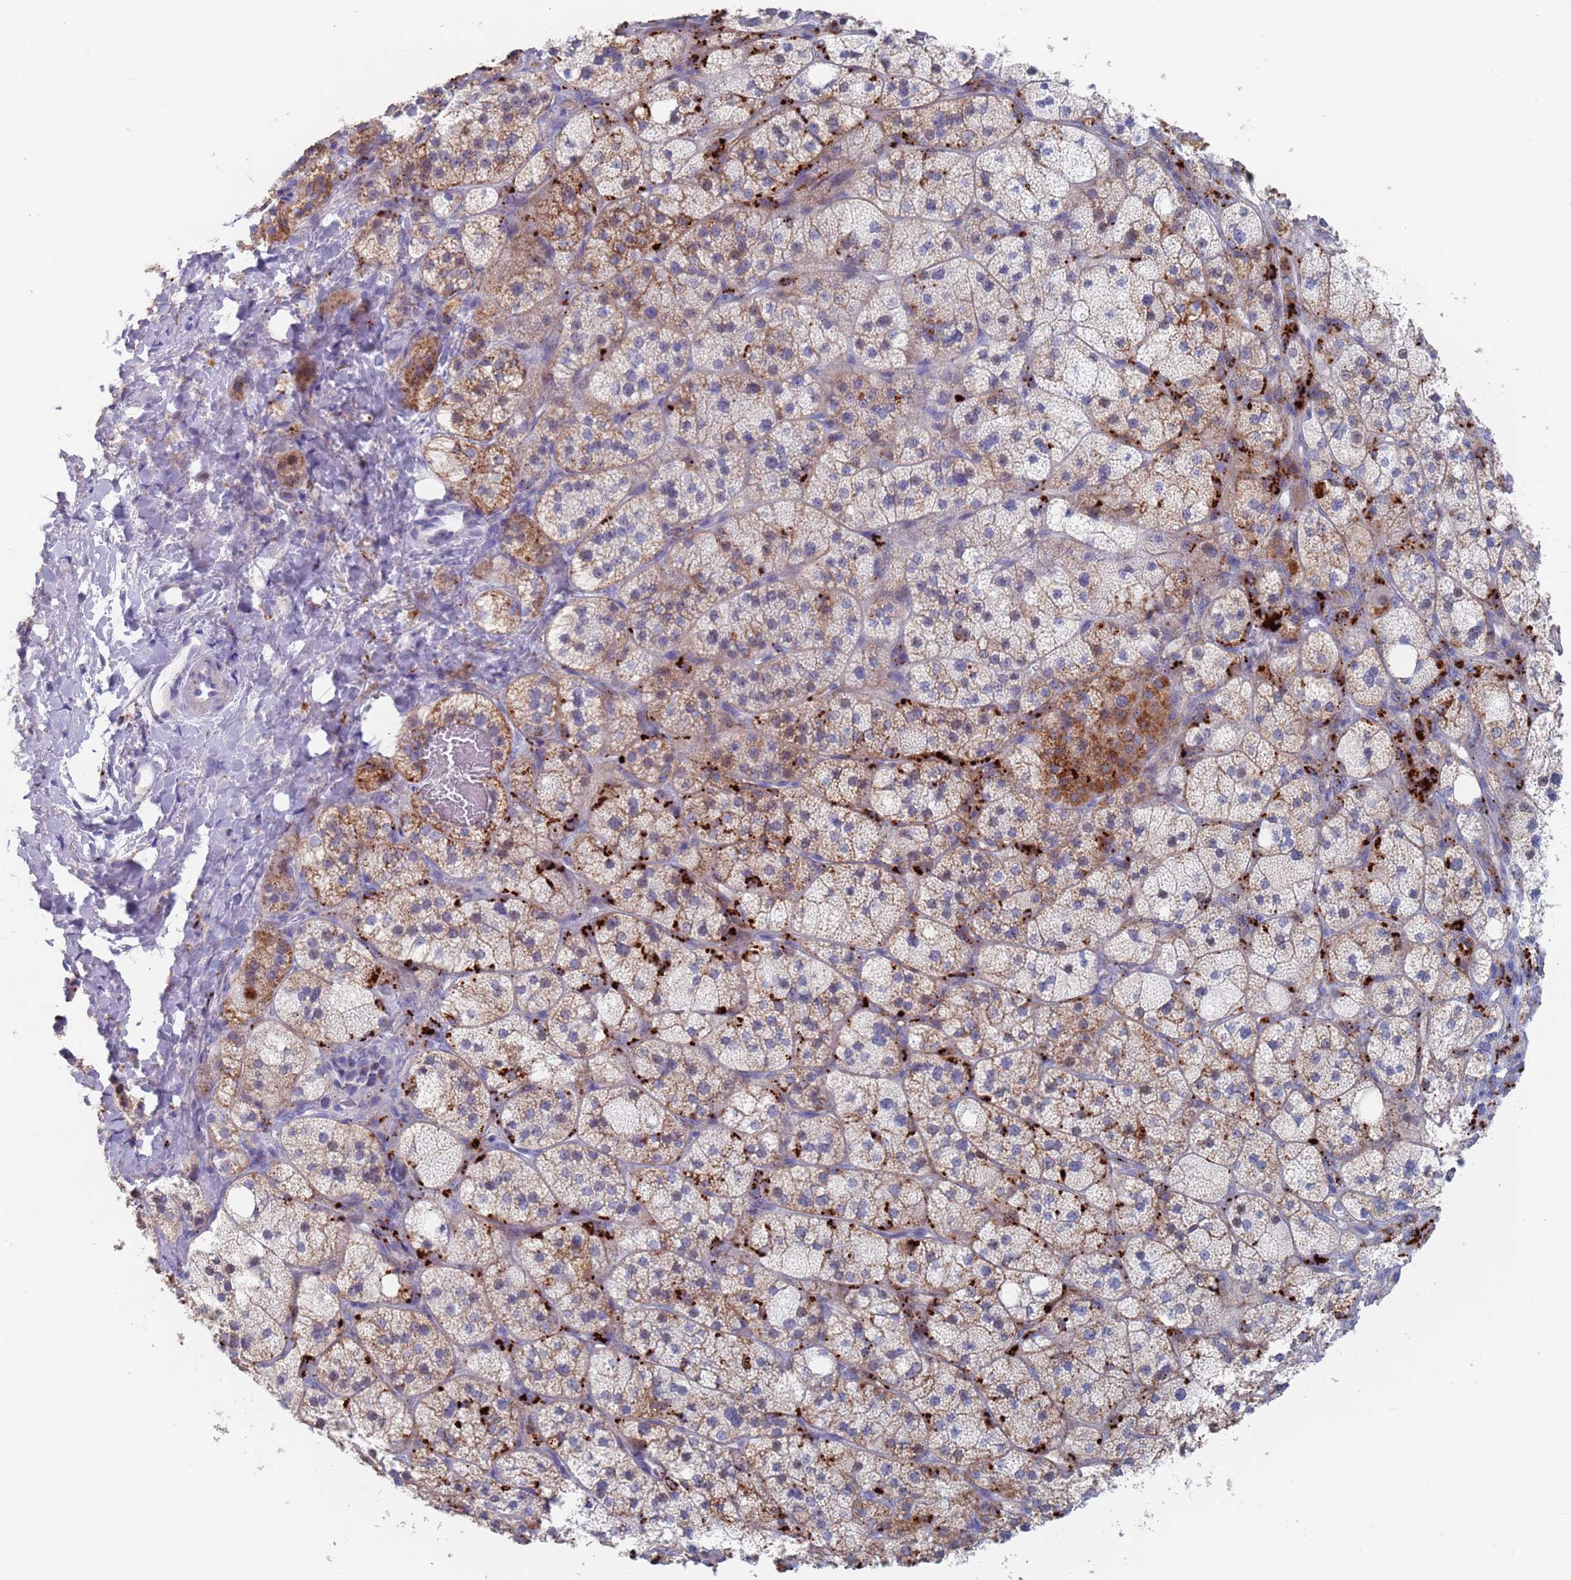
{"staining": {"intensity": "strong", "quantity": "<25%", "location": "cytoplasmic/membranous"}, "tissue": "adrenal gland", "cell_type": "Glandular cells", "image_type": "normal", "snomed": [{"axis": "morphology", "description": "Normal tissue, NOS"}, {"axis": "topography", "description": "Adrenal gland"}], "caption": "High-magnification brightfield microscopy of normal adrenal gland stained with DAB (3,3'-diaminobenzidine) (brown) and counterstained with hematoxylin (blue). glandular cells exhibit strong cytoplasmic/membranous expression is appreciated in about<25% of cells.", "gene": "FUCA1", "patient": {"sex": "male", "age": 61}}